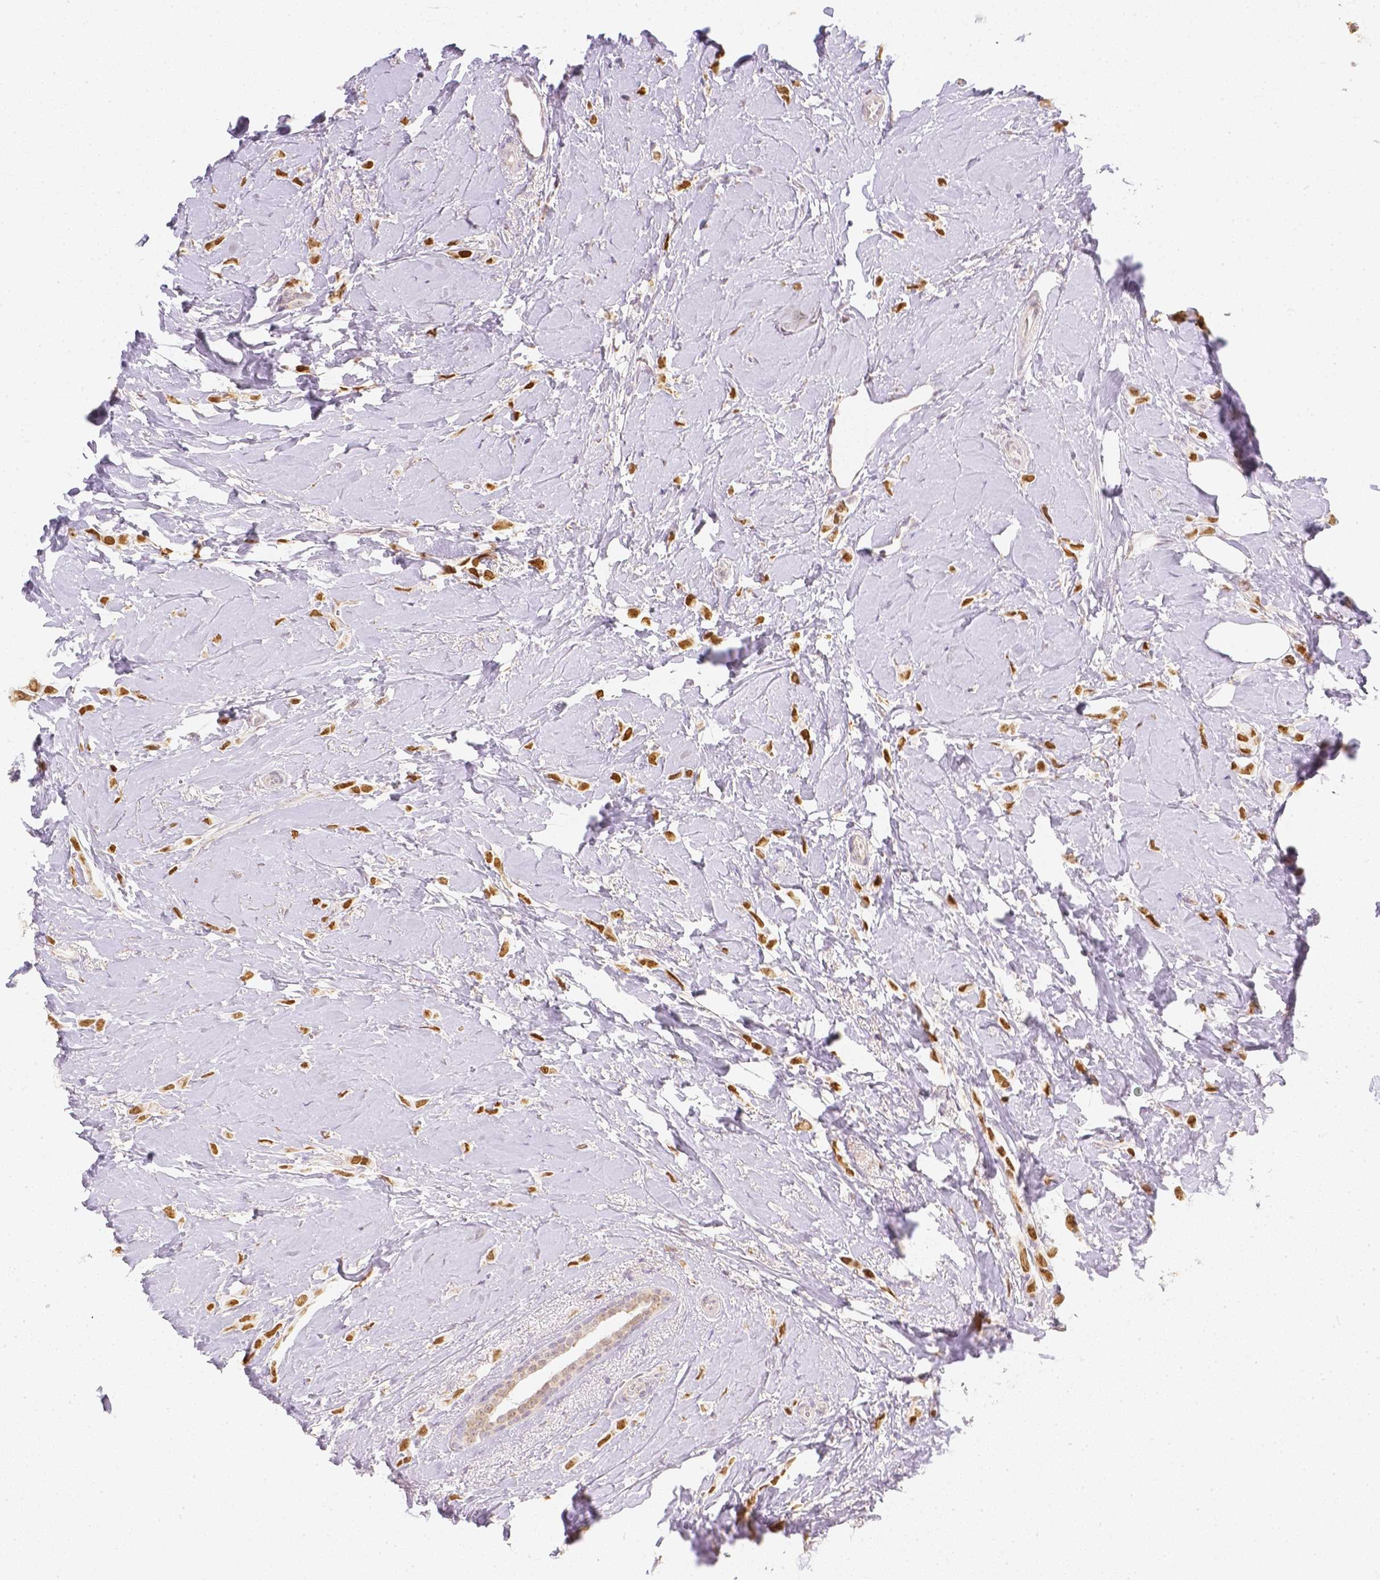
{"staining": {"intensity": "moderate", "quantity": ">75%", "location": "cytoplasmic/membranous,nuclear"}, "tissue": "breast cancer", "cell_type": "Tumor cells", "image_type": "cancer", "snomed": [{"axis": "morphology", "description": "Lobular carcinoma"}, {"axis": "topography", "description": "Breast"}], "caption": "This is an image of immunohistochemistry staining of breast cancer, which shows moderate staining in the cytoplasmic/membranous and nuclear of tumor cells.", "gene": "NVL", "patient": {"sex": "female", "age": 66}}